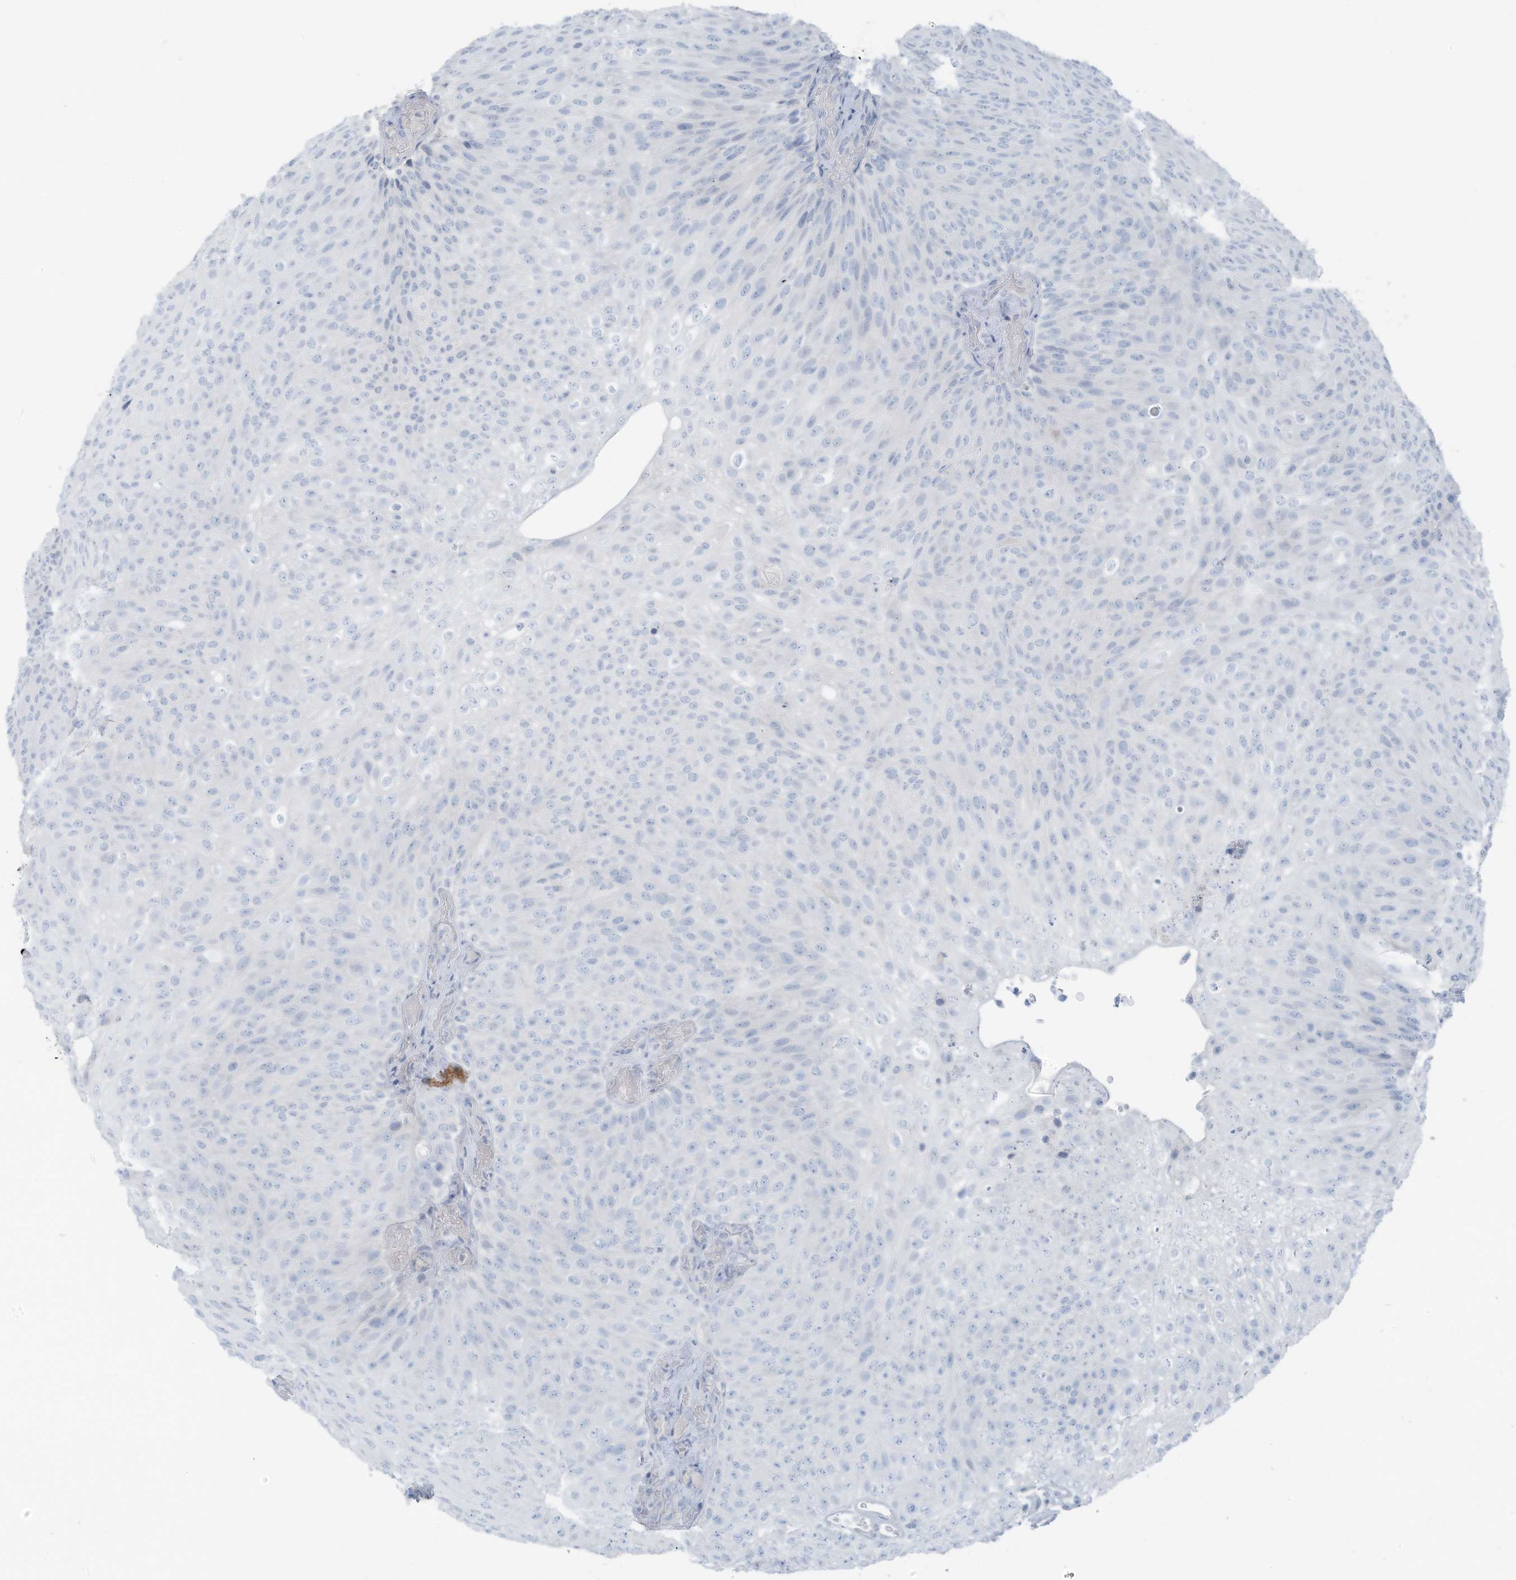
{"staining": {"intensity": "negative", "quantity": "none", "location": "none"}, "tissue": "urothelial cancer", "cell_type": "Tumor cells", "image_type": "cancer", "snomed": [{"axis": "morphology", "description": "Urothelial carcinoma, Low grade"}, {"axis": "topography", "description": "Urinary bladder"}], "caption": "An immunohistochemistry (IHC) image of urothelial carcinoma (low-grade) is shown. There is no staining in tumor cells of urothelial carcinoma (low-grade).", "gene": "SLC25A43", "patient": {"sex": "male", "age": 78}}